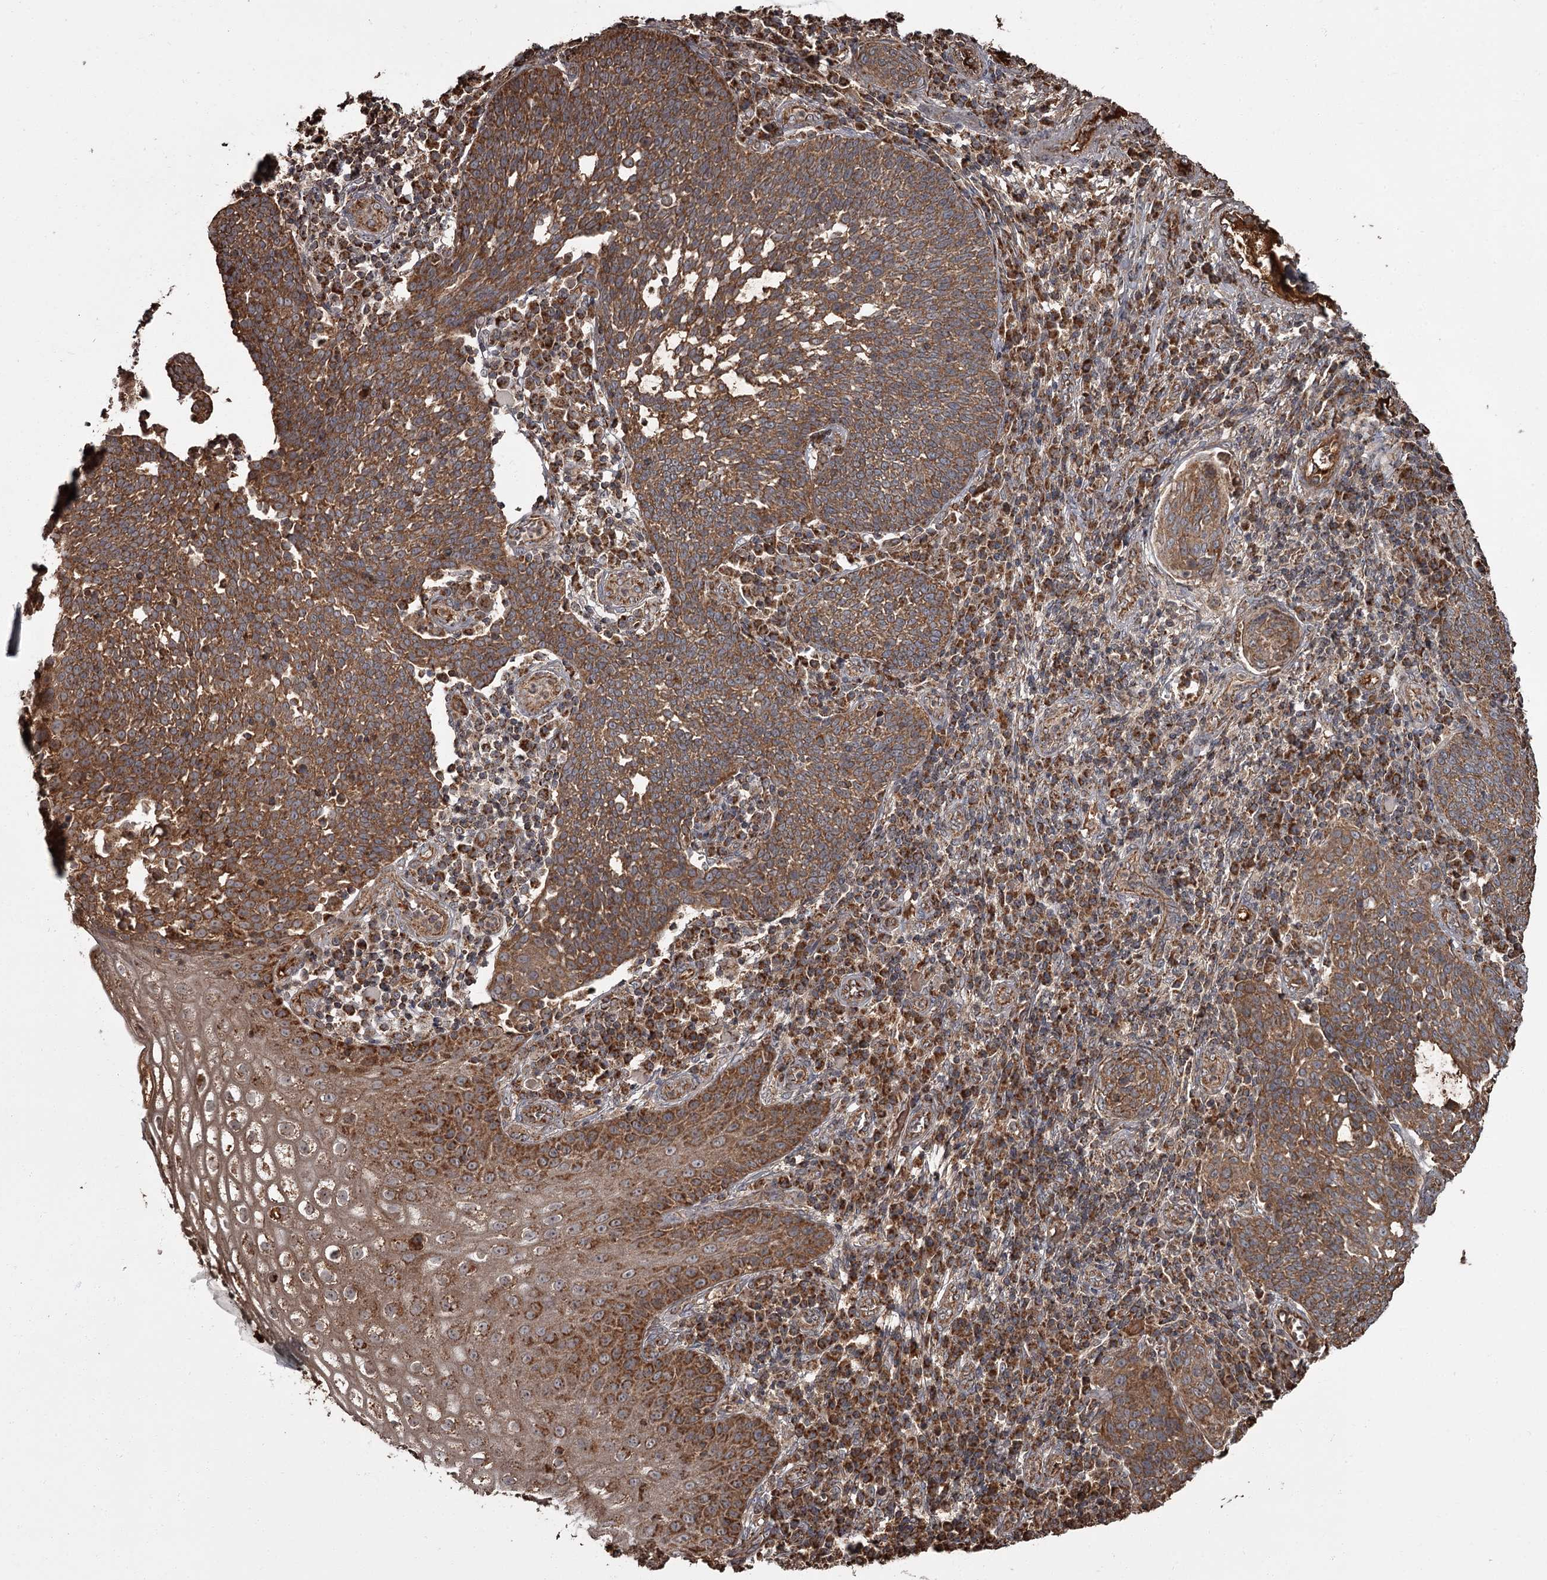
{"staining": {"intensity": "strong", "quantity": ">75%", "location": "cytoplasmic/membranous"}, "tissue": "cervical cancer", "cell_type": "Tumor cells", "image_type": "cancer", "snomed": [{"axis": "morphology", "description": "Squamous cell carcinoma, NOS"}, {"axis": "topography", "description": "Cervix"}], "caption": "A high-resolution photomicrograph shows immunohistochemistry staining of cervical cancer (squamous cell carcinoma), which demonstrates strong cytoplasmic/membranous positivity in about >75% of tumor cells.", "gene": "THAP9", "patient": {"sex": "female", "age": 34}}